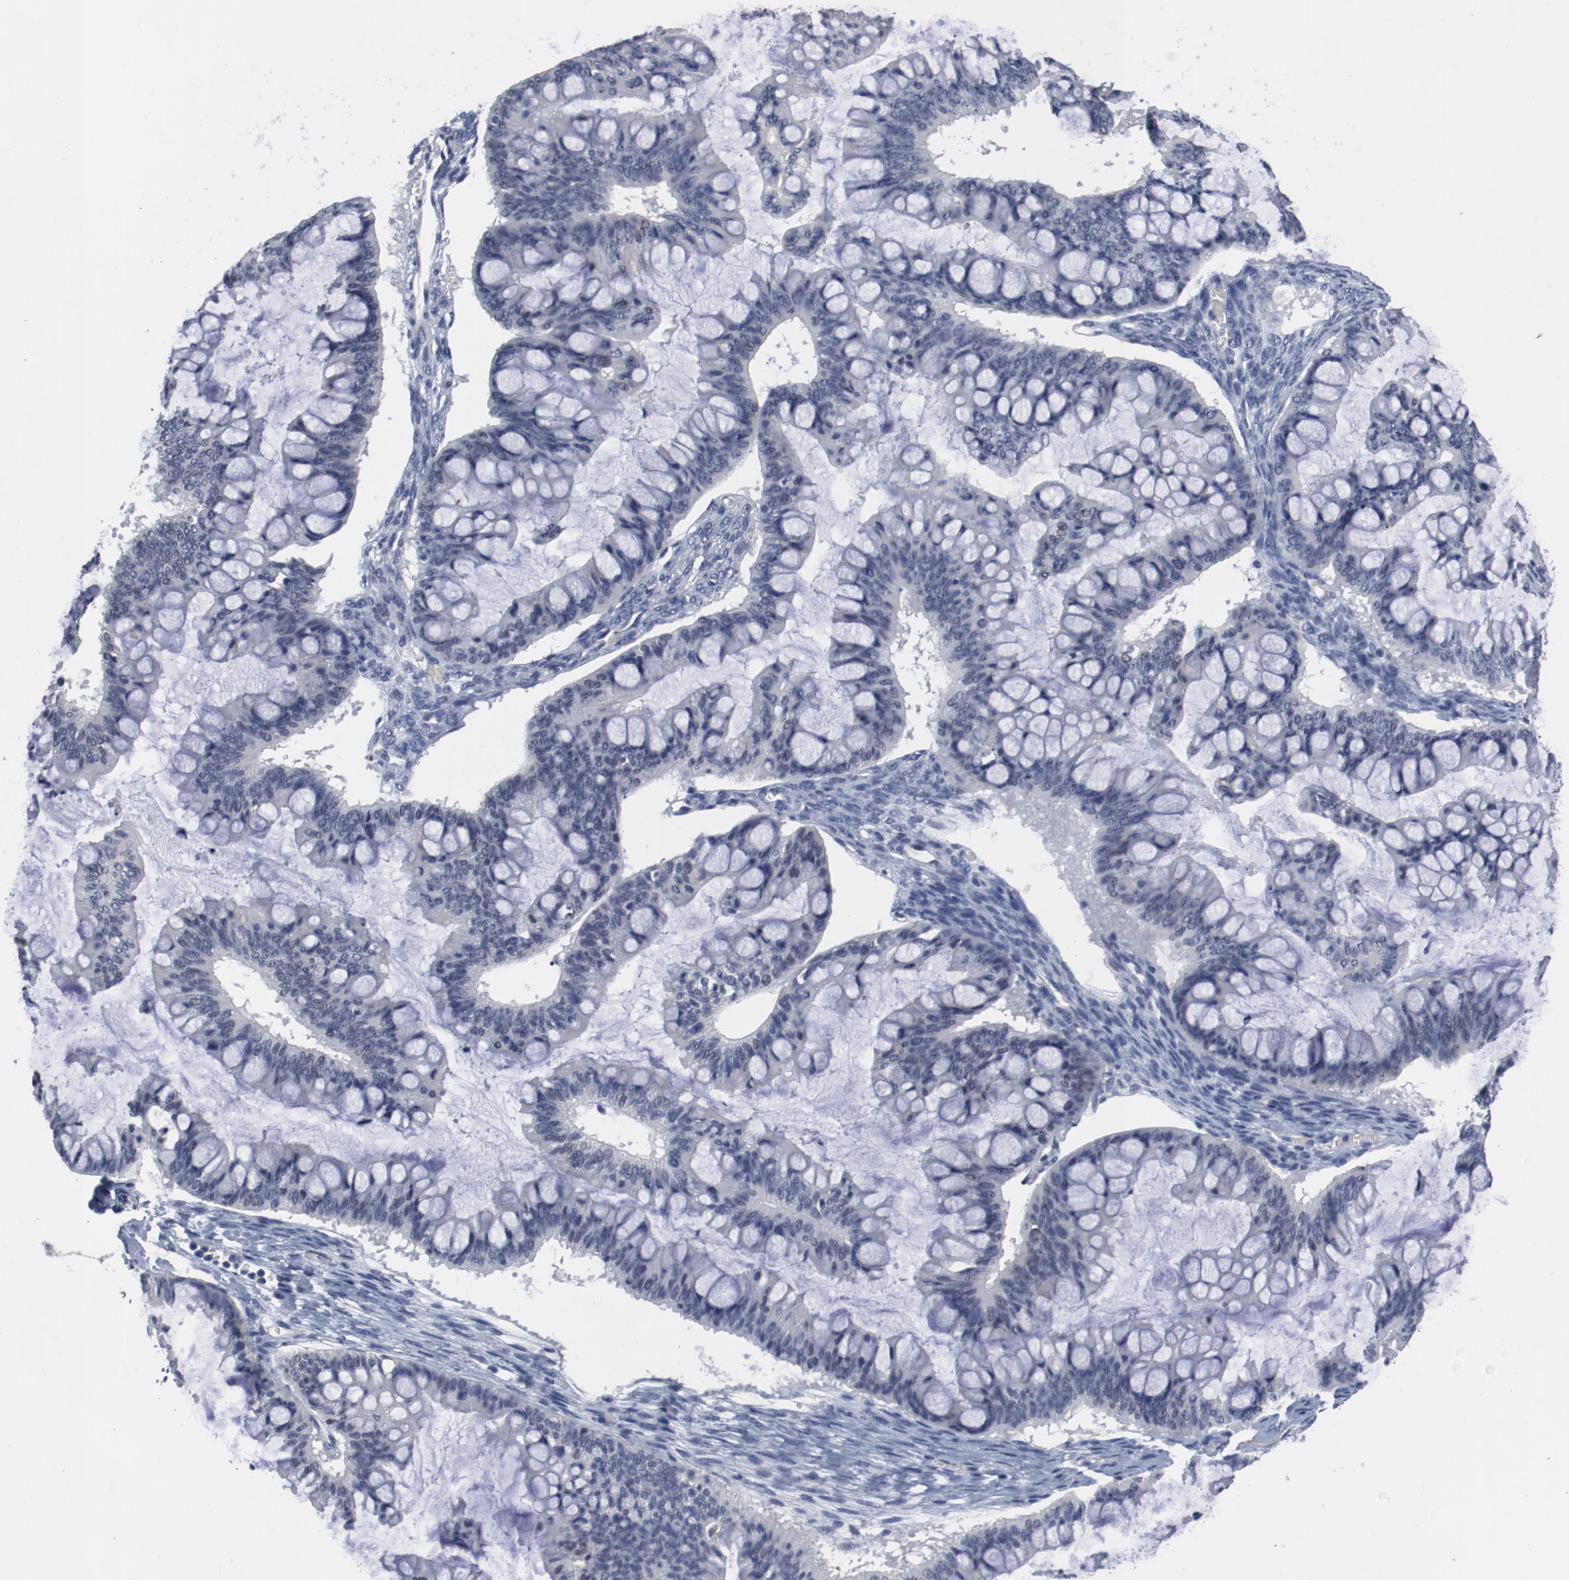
{"staining": {"intensity": "negative", "quantity": "none", "location": "none"}, "tissue": "ovarian cancer", "cell_type": "Tumor cells", "image_type": "cancer", "snomed": [{"axis": "morphology", "description": "Cystadenocarcinoma, mucinous, NOS"}, {"axis": "topography", "description": "Ovary"}], "caption": "This image is of mucinous cystadenocarcinoma (ovarian) stained with immunohistochemistry to label a protein in brown with the nuclei are counter-stained blue. There is no positivity in tumor cells.", "gene": "ANKLE2", "patient": {"sex": "female", "age": 73}}